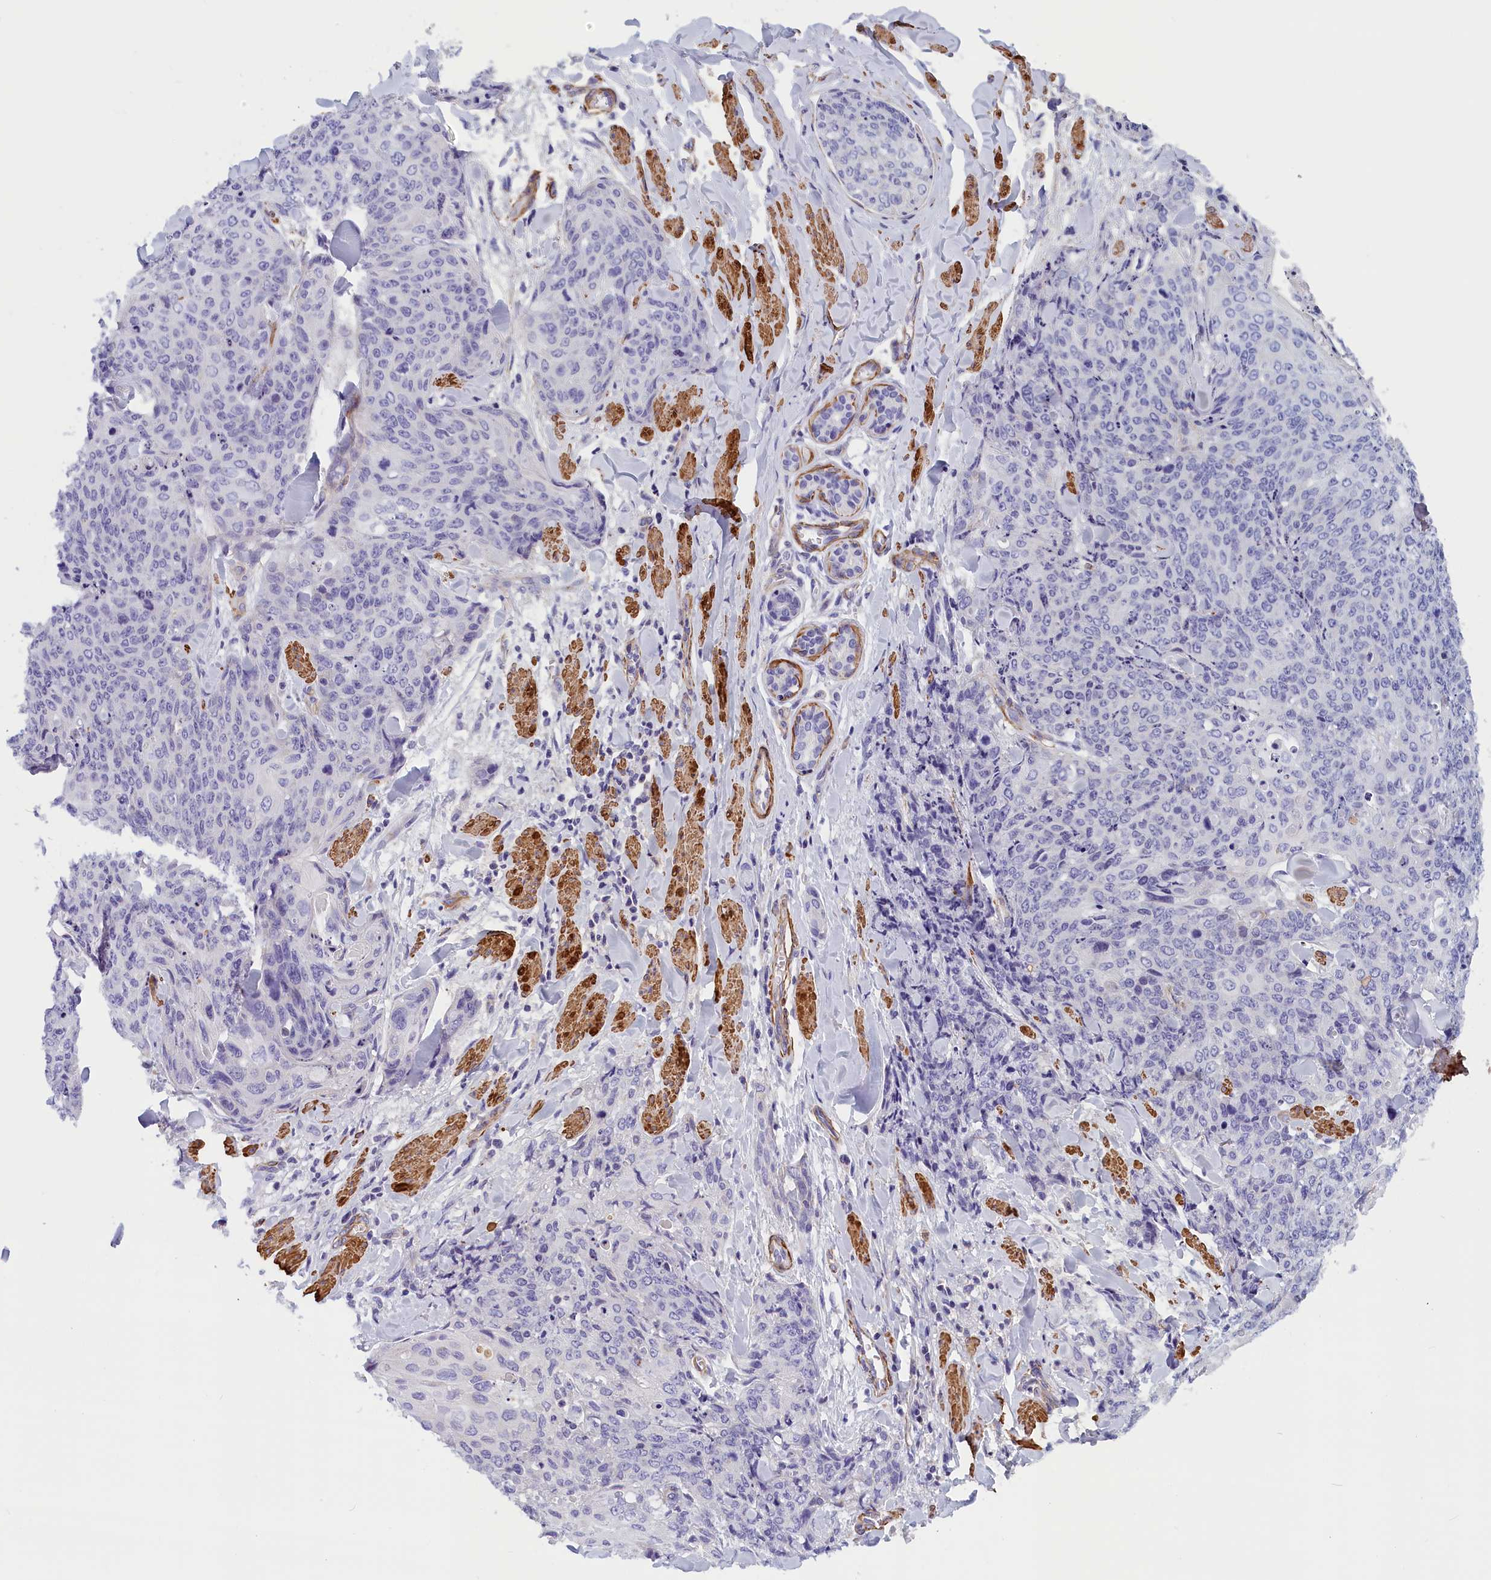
{"staining": {"intensity": "negative", "quantity": "none", "location": "none"}, "tissue": "skin cancer", "cell_type": "Tumor cells", "image_type": "cancer", "snomed": [{"axis": "morphology", "description": "Squamous cell carcinoma, NOS"}, {"axis": "topography", "description": "Skin"}, {"axis": "topography", "description": "Vulva"}], "caption": "IHC micrograph of neoplastic tissue: skin squamous cell carcinoma stained with DAB (3,3'-diaminobenzidine) reveals no significant protein positivity in tumor cells.", "gene": "BCL2L13", "patient": {"sex": "female", "age": 85}}